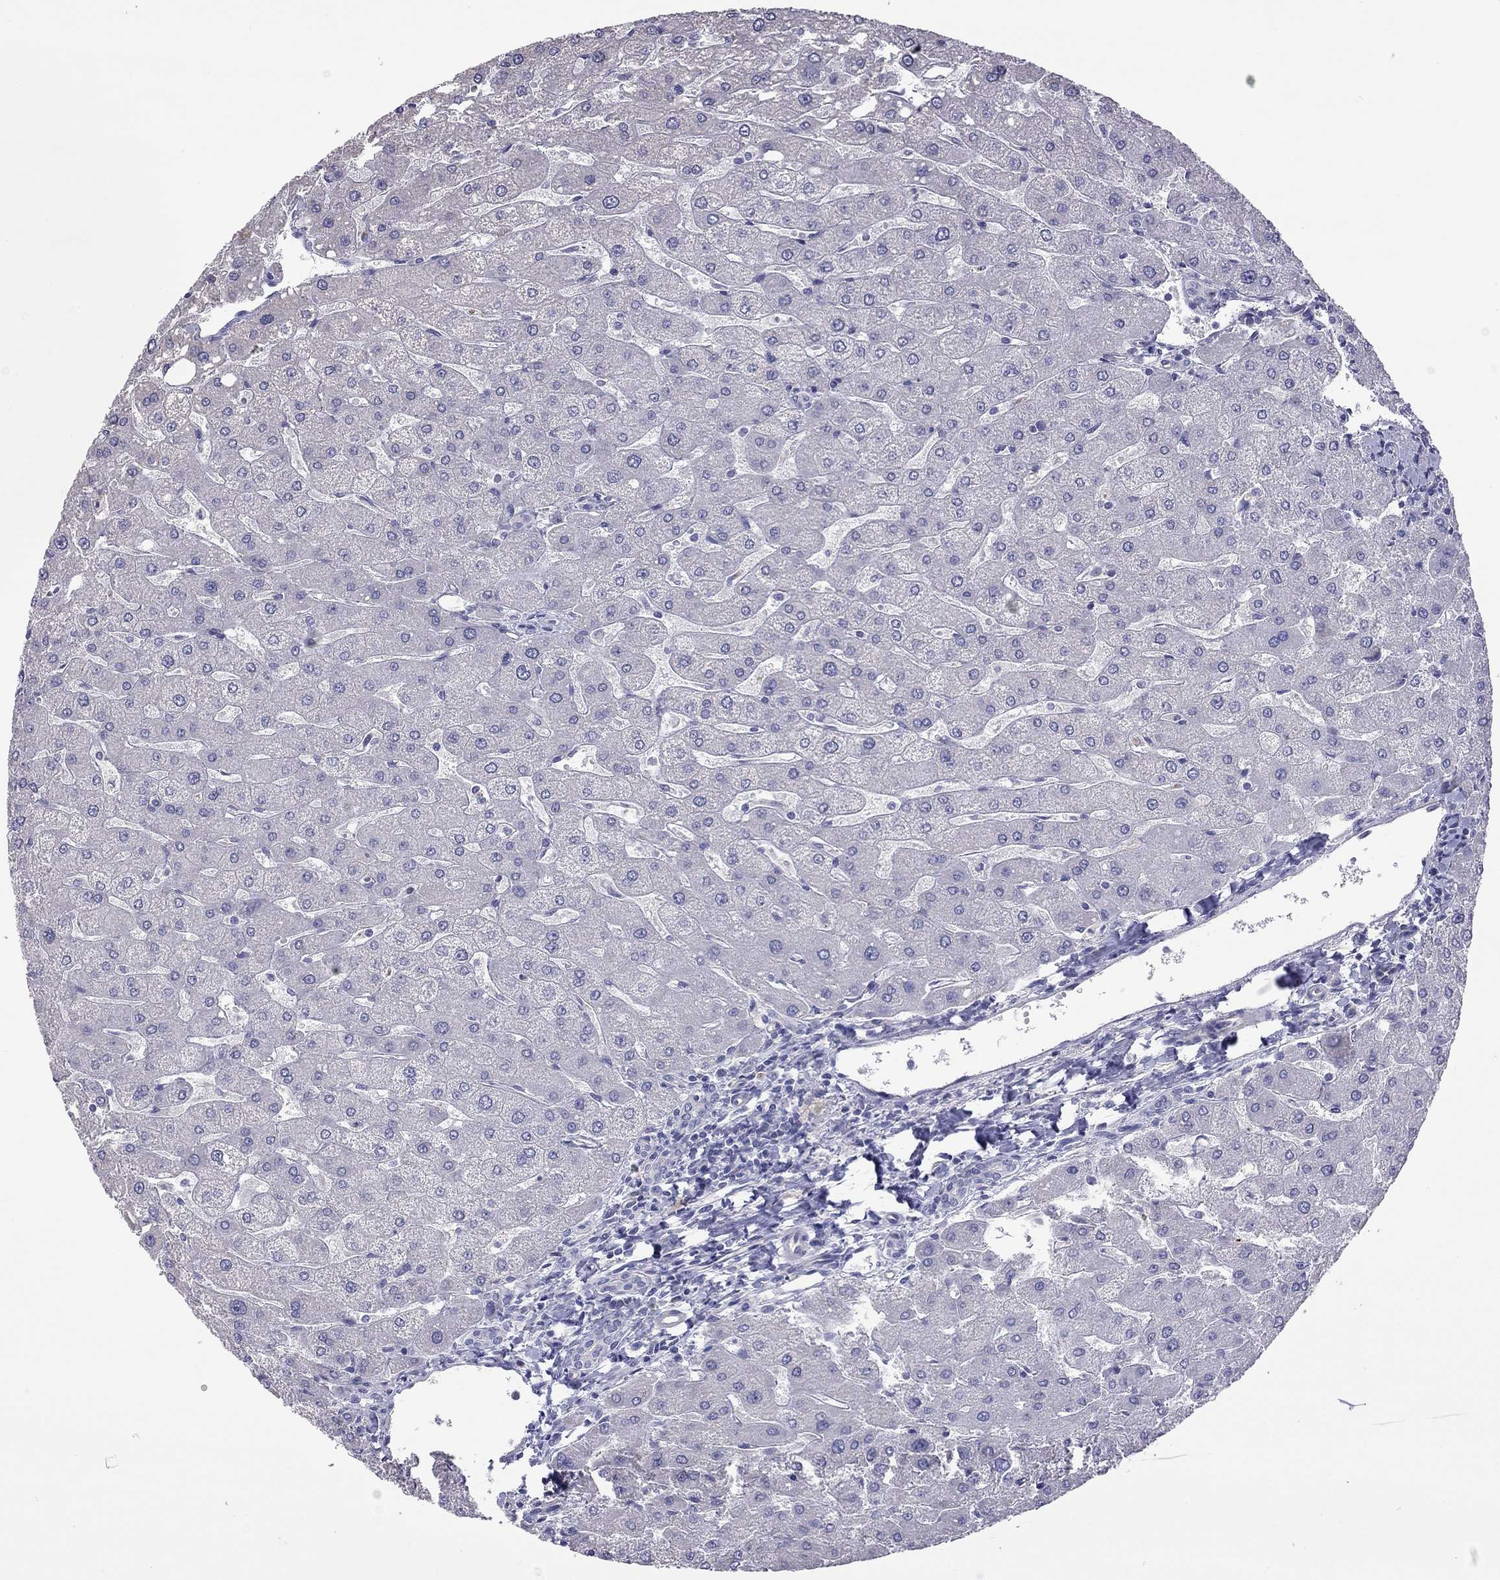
{"staining": {"intensity": "negative", "quantity": "none", "location": "none"}, "tissue": "liver", "cell_type": "Cholangiocytes", "image_type": "normal", "snomed": [{"axis": "morphology", "description": "Normal tissue, NOS"}, {"axis": "topography", "description": "Liver"}], "caption": "A high-resolution histopathology image shows immunohistochemistry (IHC) staining of benign liver, which shows no significant positivity in cholangiocytes.", "gene": "FEZ1", "patient": {"sex": "male", "age": 67}}